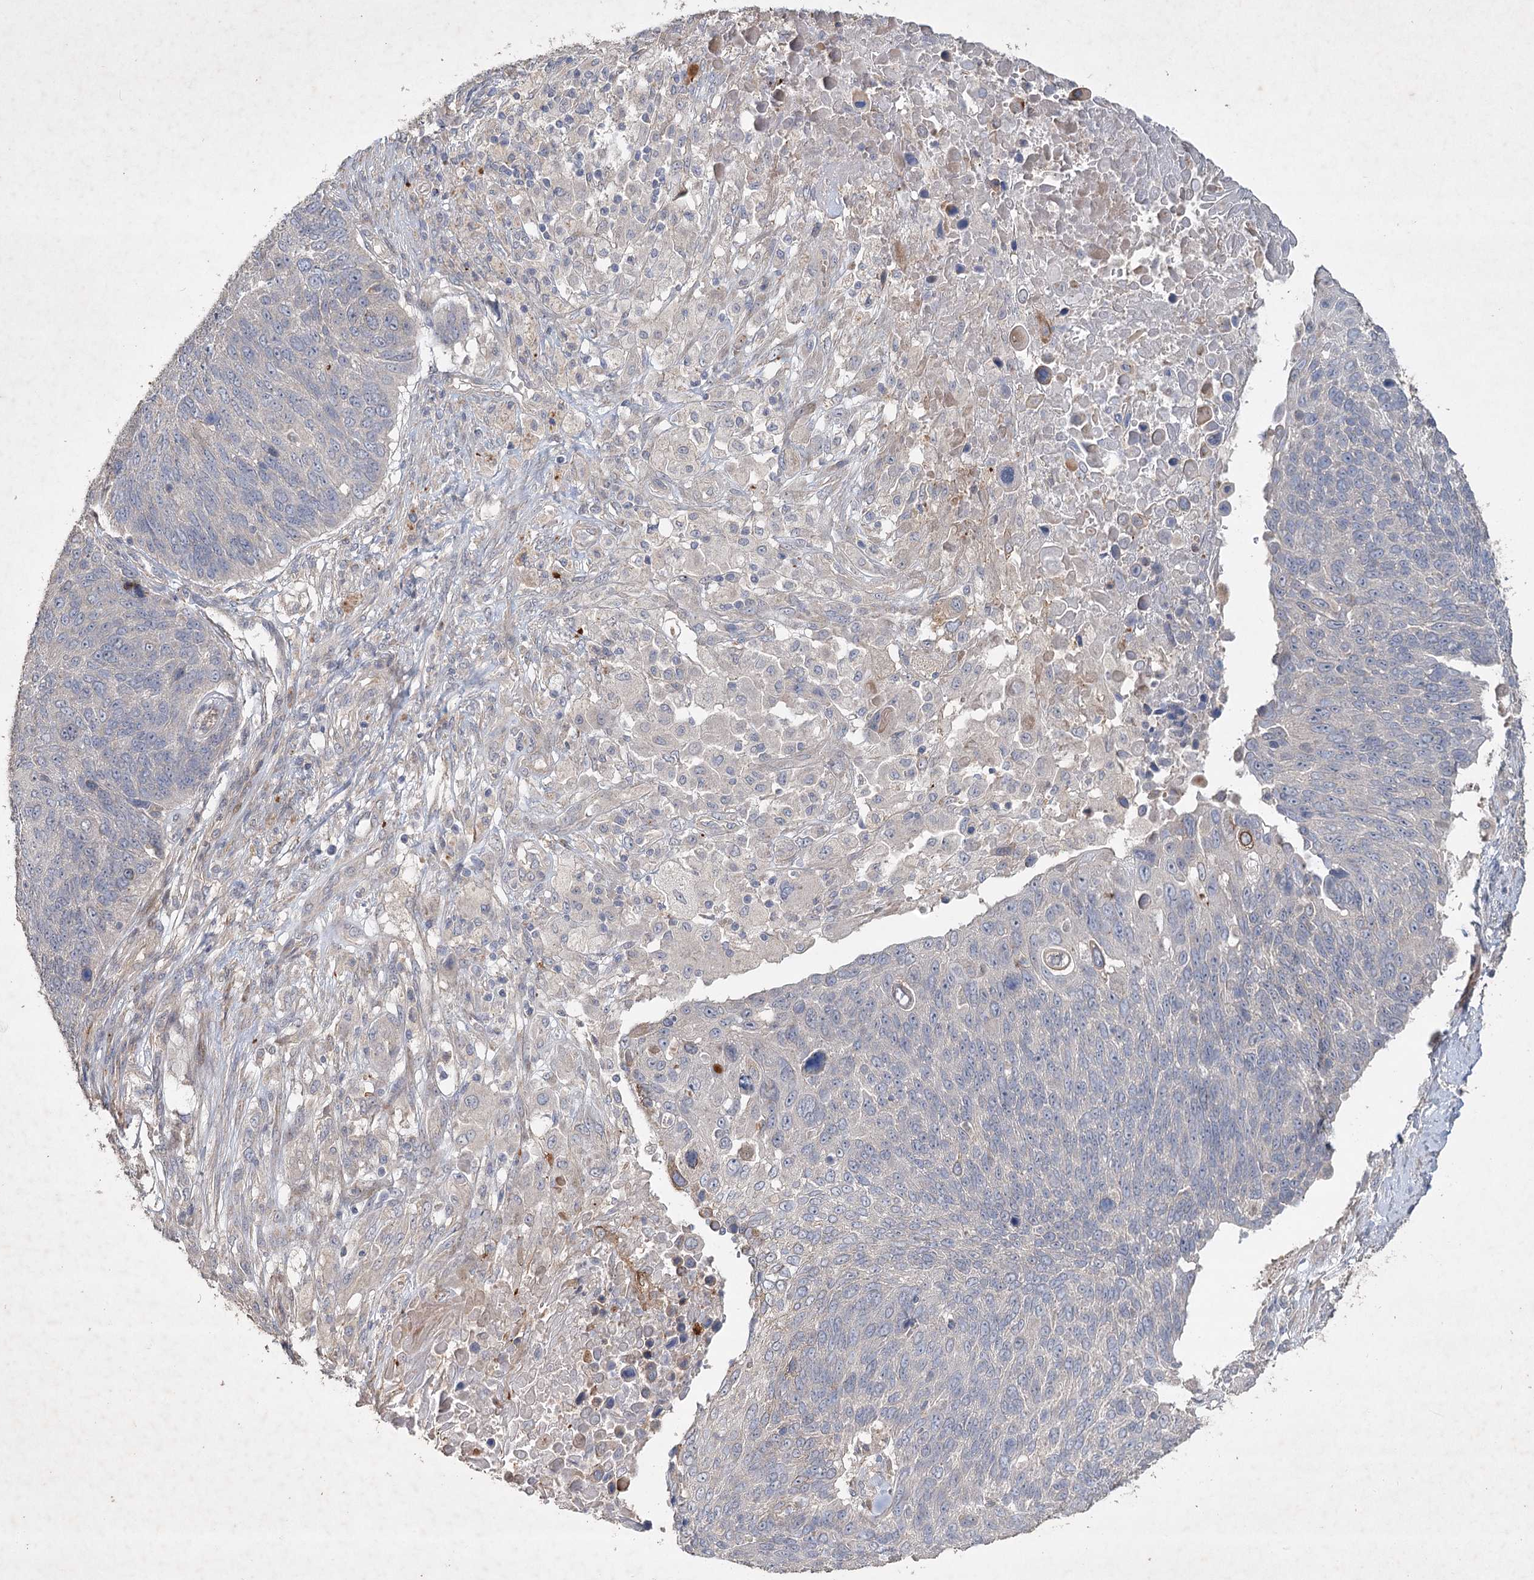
{"staining": {"intensity": "negative", "quantity": "none", "location": "none"}, "tissue": "lung cancer", "cell_type": "Tumor cells", "image_type": "cancer", "snomed": [{"axis": "morphology", "description": "Squamous cell carcinoma, NOS"}, {"axis": "topography", "description": "Lung"}], "caption": "The micrograph shows no staining of tumor cells in lung cancer.", "gene": "IRAK1BP1", "patient": {"sex": "male", "age": 66}}